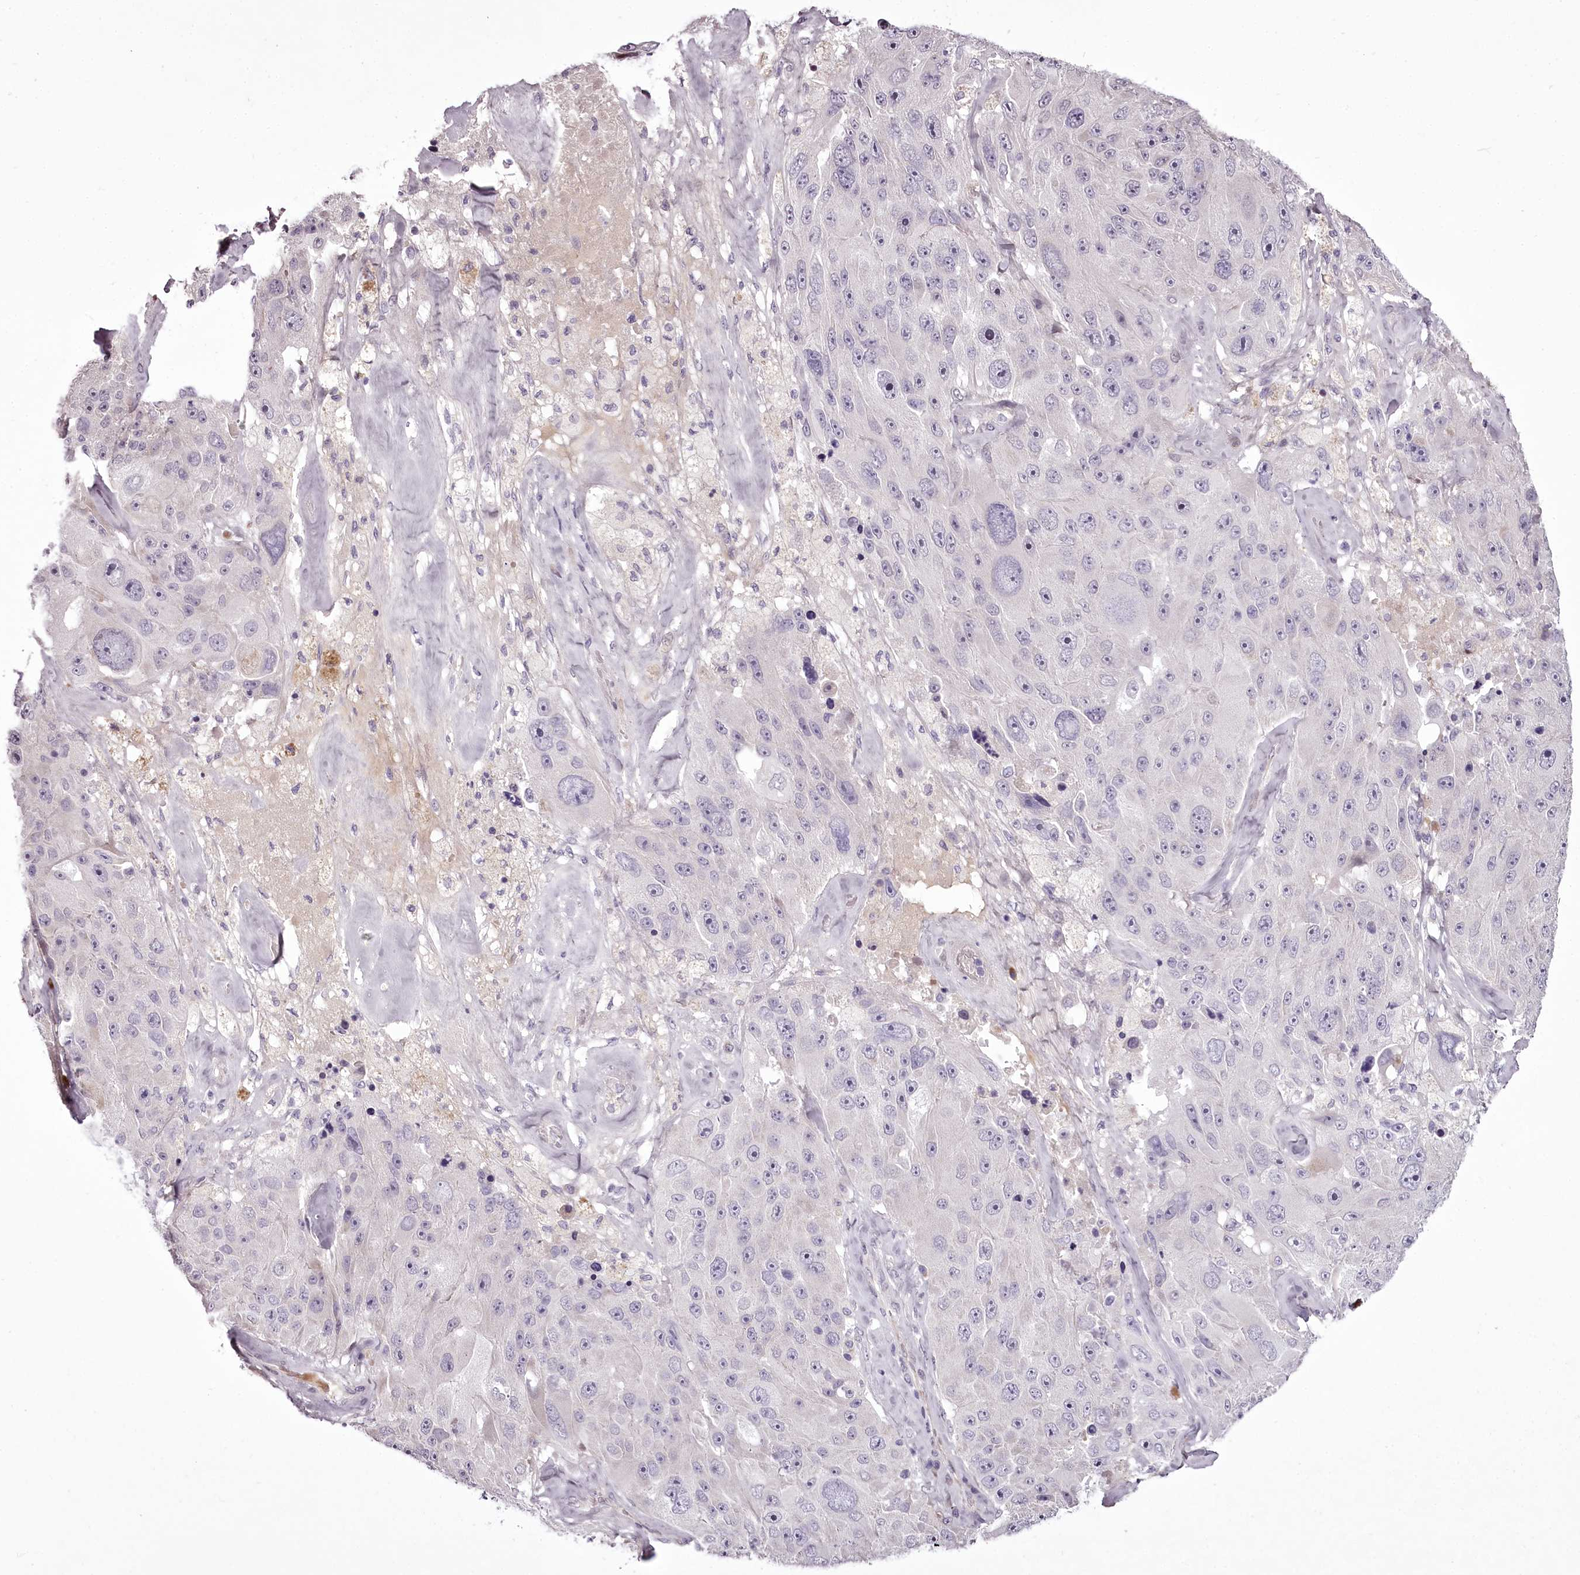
{"staining": {"intensity": "negative", "quantity": "none", "location": "none"}, "tissue": "melanoma", "cell_type": "Tumor cells", "image_type": "cancer", "snomed": [{"axis": "morphology", "description": "Malignant melanoma, Metastatic site"}, {"axis": "topography", "description": "Lymph node"}], "caption": "IHC histopathology image of neoplastic tissue: human malignant melanoma (metastatic site) stained with DAB (3,3'-diaminobenzidine) exhibits no significant protein positivity in tumor cells.", "gene": "C1orf56", "patient": {"sex": "male", "age": 62}}